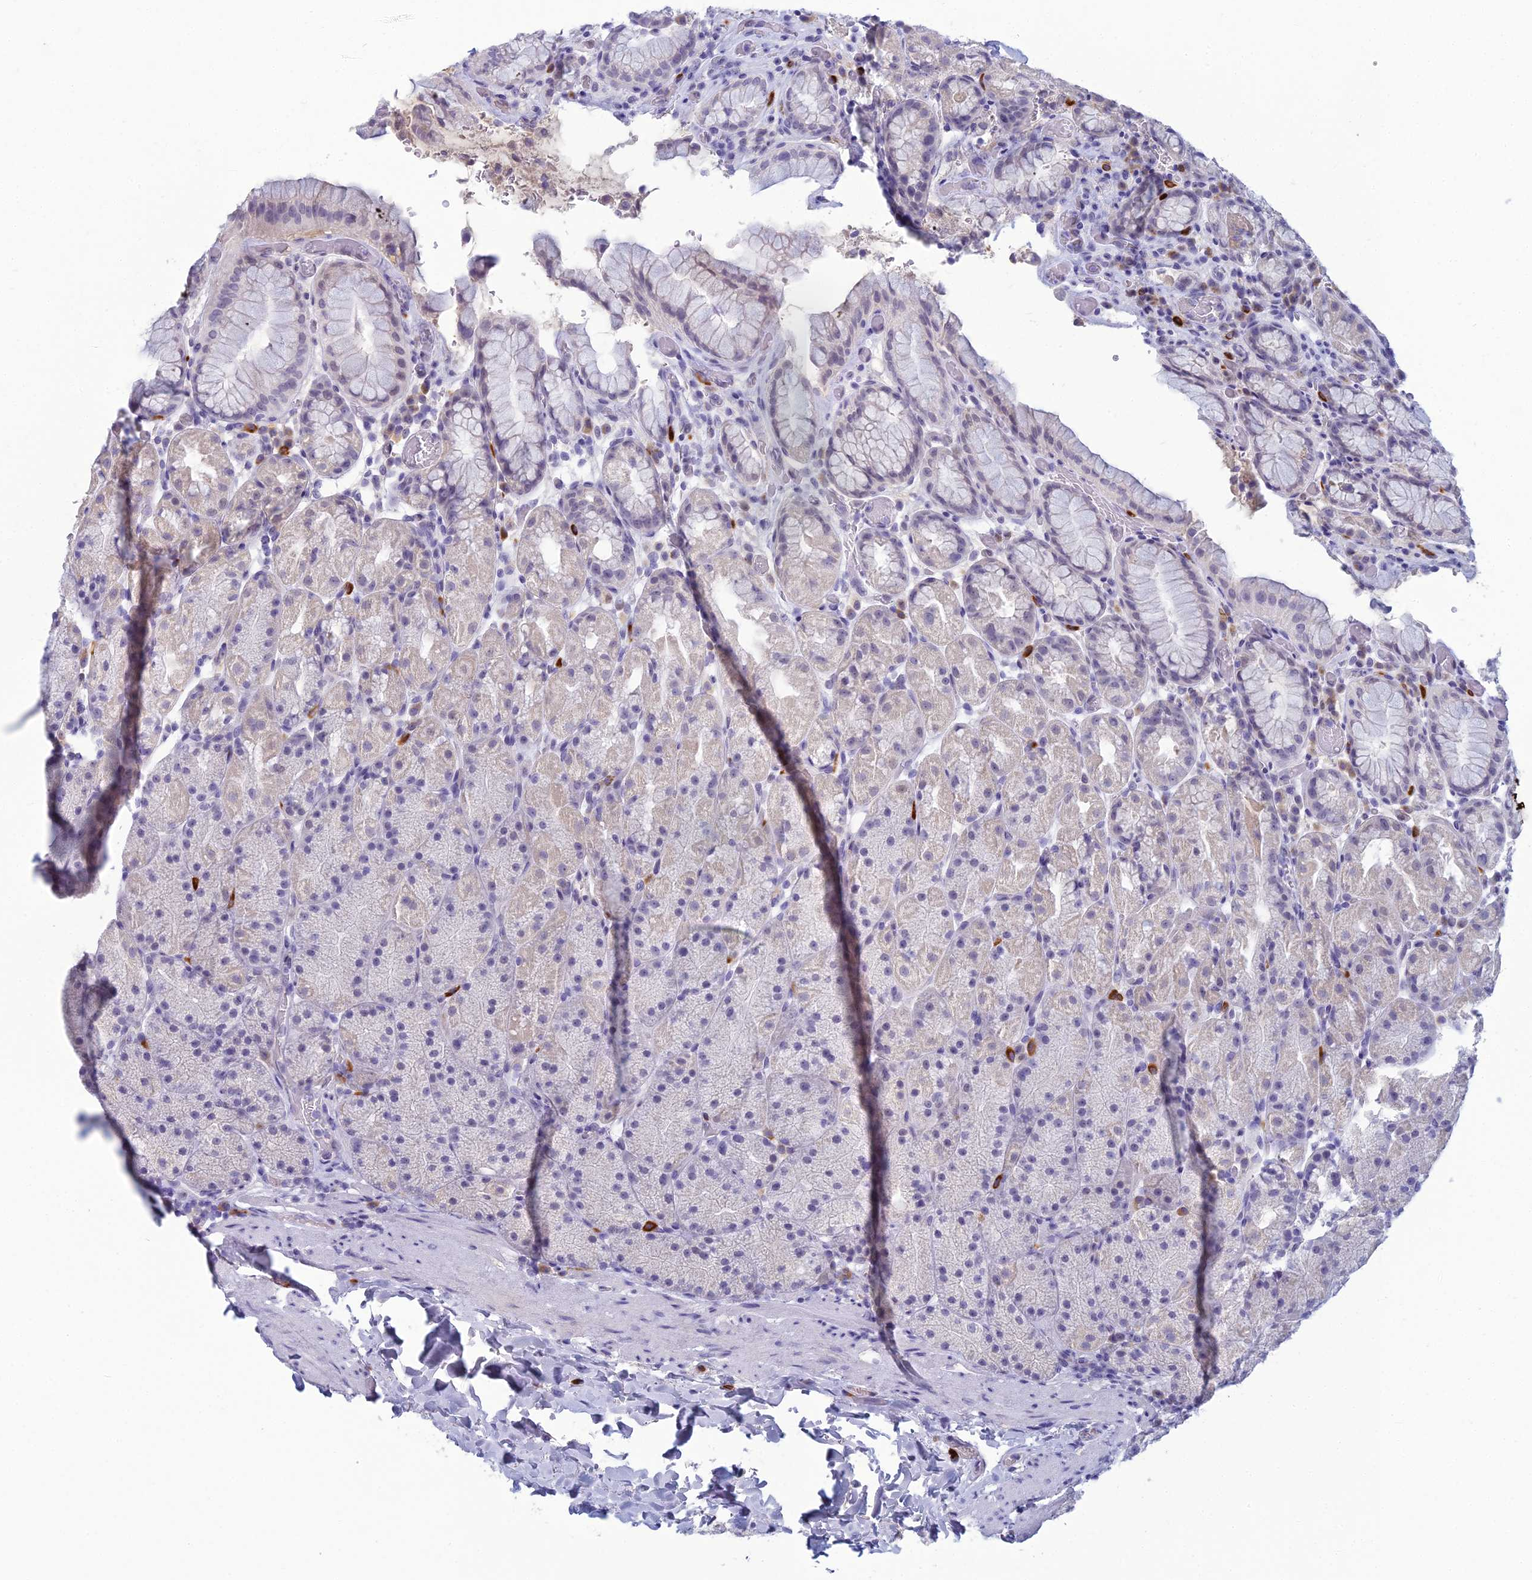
{"staining": {"intensity": "negative", "quantity": "none", "location": "none"}, "tissue": "stomach", "cell_type": "Glandular cells", "image_type": "normal", "snomed": [{"axis": "morphology", "description": "Normal tissue, NOS"}, {"axis": "topography", "description": "Stomach, upper"}, {"axis": "topography", "description": "Stomach, lower"}], "caption": "The image demonstrates no significant positivity in glandular cells of stomach. (Stains: DAB IHC with hematoxylin counter stain, Microscopy: brightfield microscopy at high magnification).", "gene": "MUC13", "patient": {"sex": "male", "age": 67}}